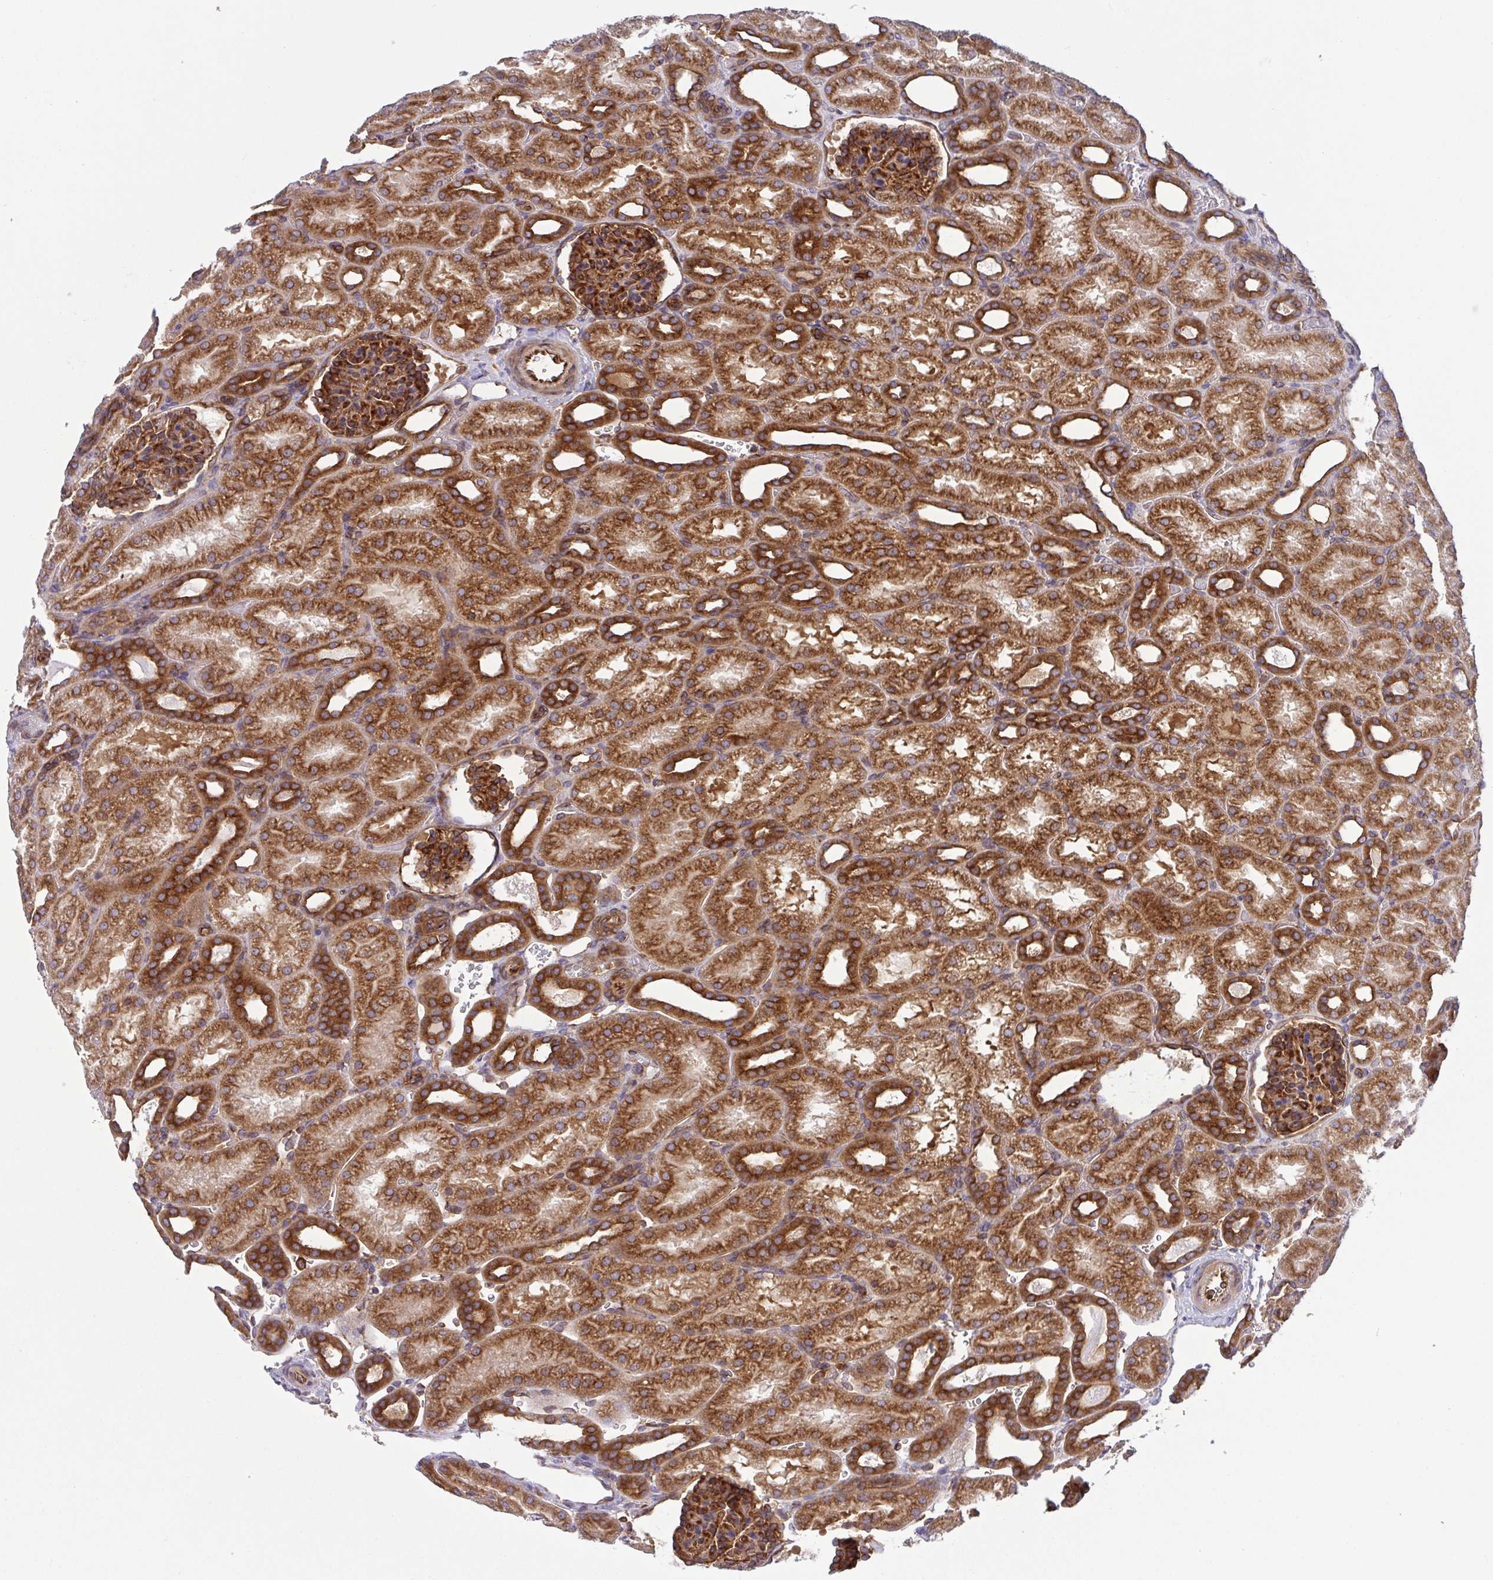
{"staining": {"intensity": "moderate", "quantity": "25%-75%", "location": "cytoplasmic/membranous"}, "tissue": "kidney", "cell_type": "Cells in glomeruli", "image_type": "normal", "snomed": [{"axis": "morphology", "description": "Normal tissue, NOS"}, {"axis": "topography", "description": "Kidney"}], "caption": "DAB immunohistochemical staining of unremarkable kidney shows moderate cytoplasmic/membranous protein staining in about 25%-75% of cells in glomeruli. Nuclei are stained in blue.", "gene": "KIF5B", "patient": {"sex": "male", "age": 2}}